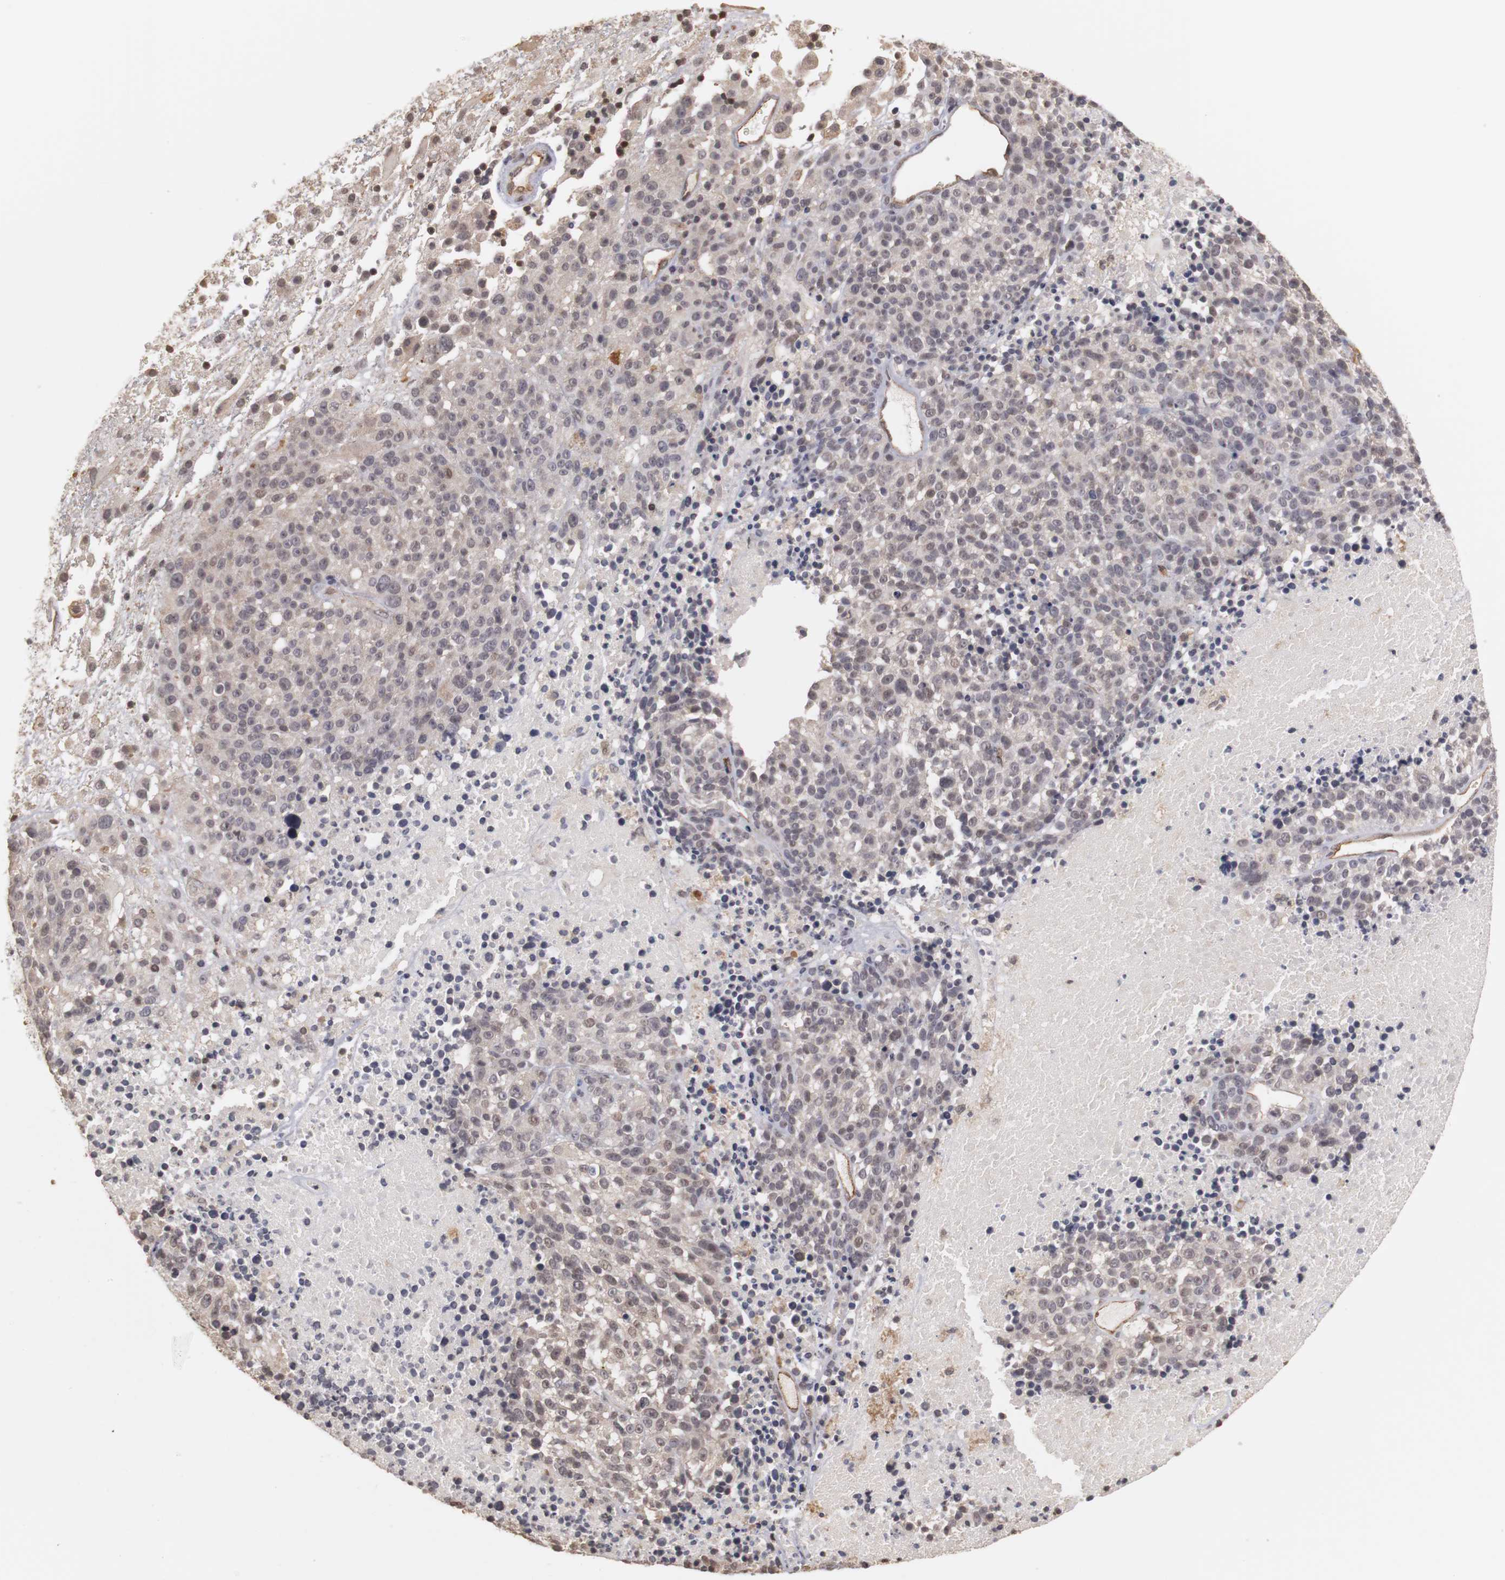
{"staining": {"intensity": "weak", "quantity": "25%-75%", "location": "cytoplasmic/membranous,nuclear"}, "tissue": "melanoma", "cell_type": "Tumor cells", "image_type": "cancer", "snomed": [{"axis": "morphology", "description": "Malignant melanoma, Metastatic site"}, {"axis": "topography", "description": "Cerebral cortex"}], "caption": "Immunohistochemistry micrograph of human melanoma stained for a protein (brown), which shows low levels of weak cytoplasmic/membranous and nuclear positivity in approximately 25%-75% of tumor cells.", "gene": "PLEKHA1", "patient": {"sex": "female", "age": 52}}